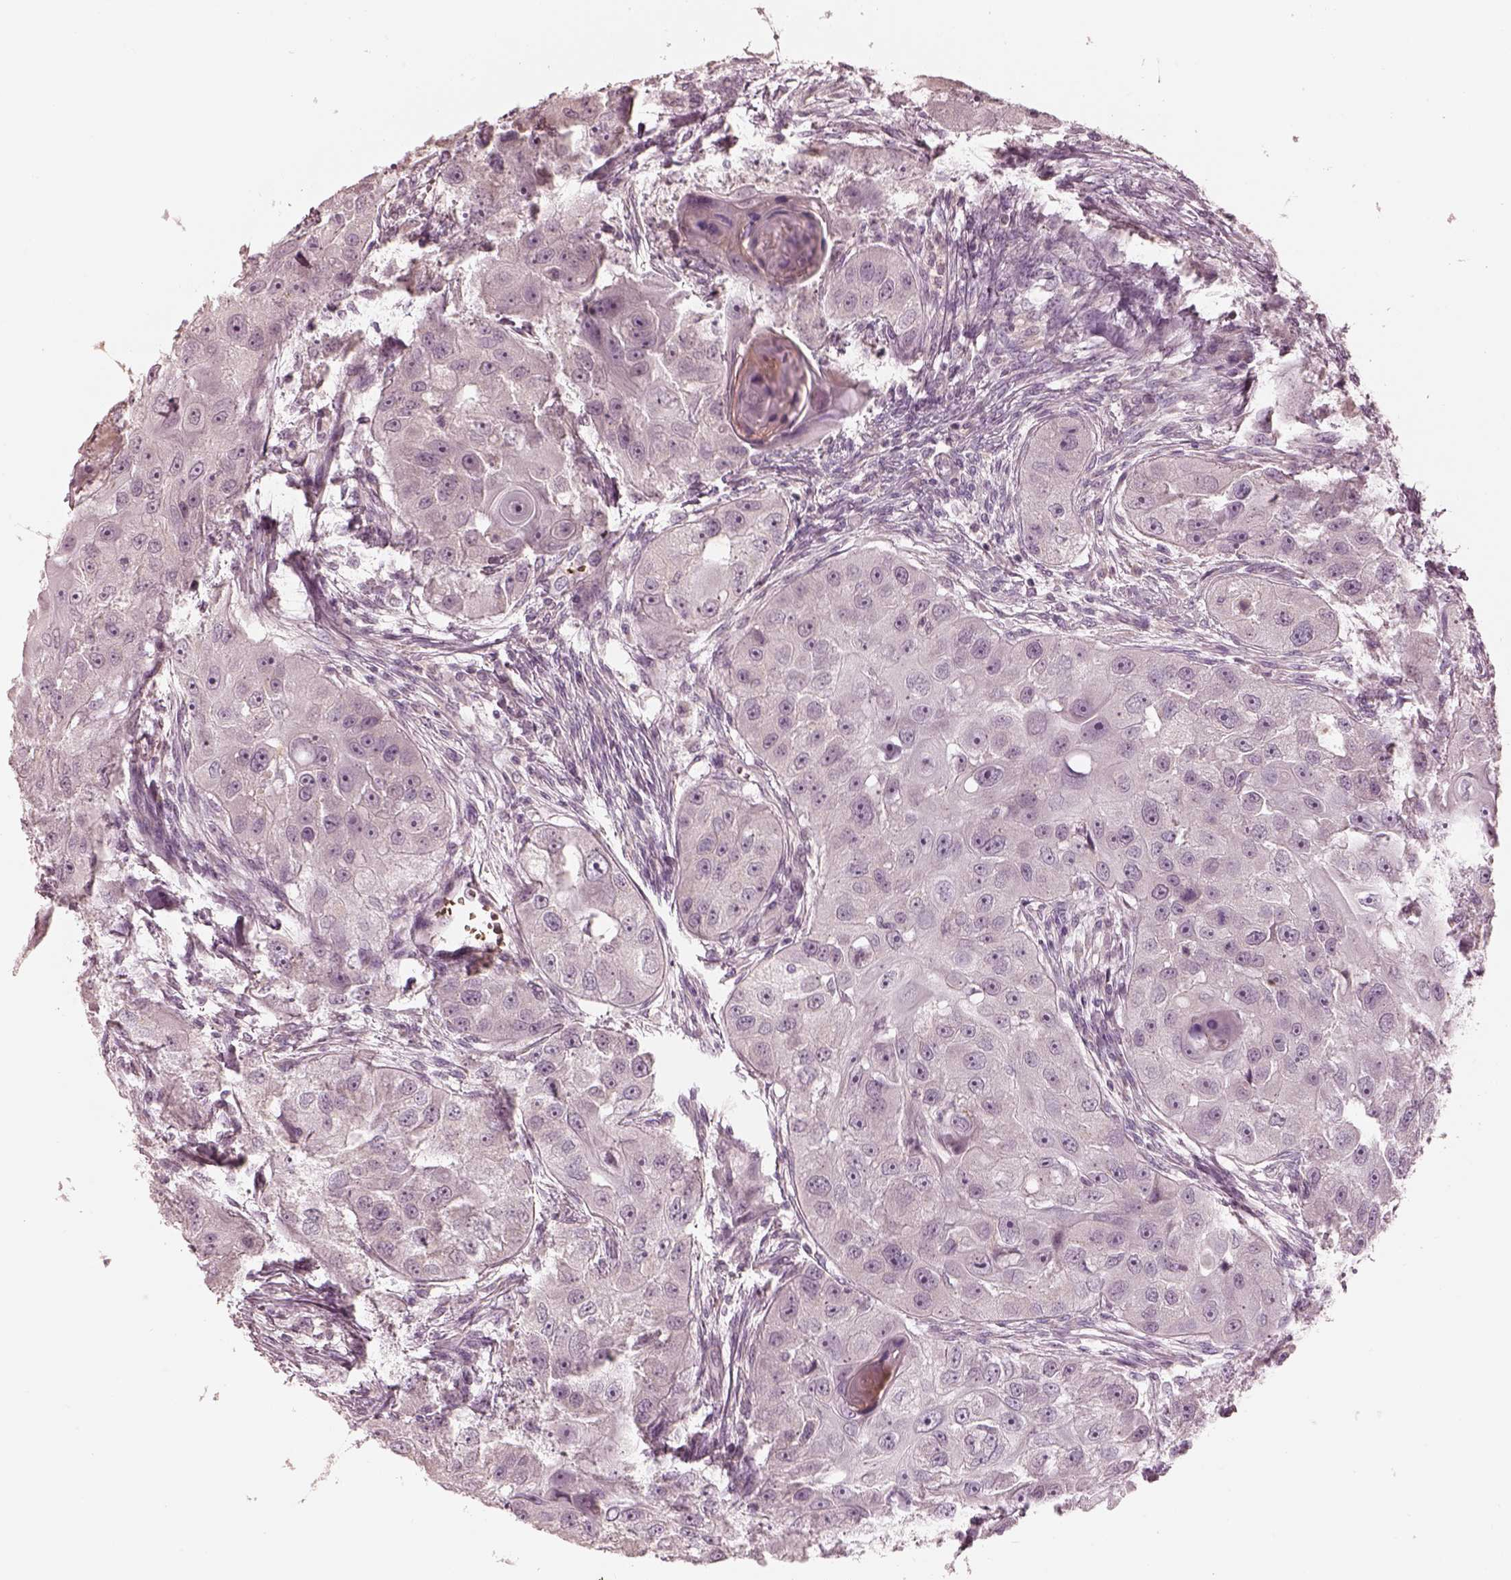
{"staining": {"intensity": "negative", "quantity": "none", "location": "none"}, "tissue": "head and neck cancer", "cell_type": "Tumor cells", "image_type": "cancer", "snomed": [{"axis": "morphology", "description": "Squamous cell carcinoma, NOS"}, {"axis": "topography", "description": "Head-Neck"}], "caption": "High magnification brightfield microscopy of head and neck cancer (squamous cell carcinoma) stained with DAB (brown) and counterstained with hematoxylin (blue): tumor cells show no significant positivity. (Stains: DAB (3,3'-diaminobenzidine) immunohistochemistry (IHC) with hematoxylin counter stain, Microscopy: brightfield microscopy at high magnification).", "gene": "ANKLE1", "patient": {"sex": "male", "age": 51}}